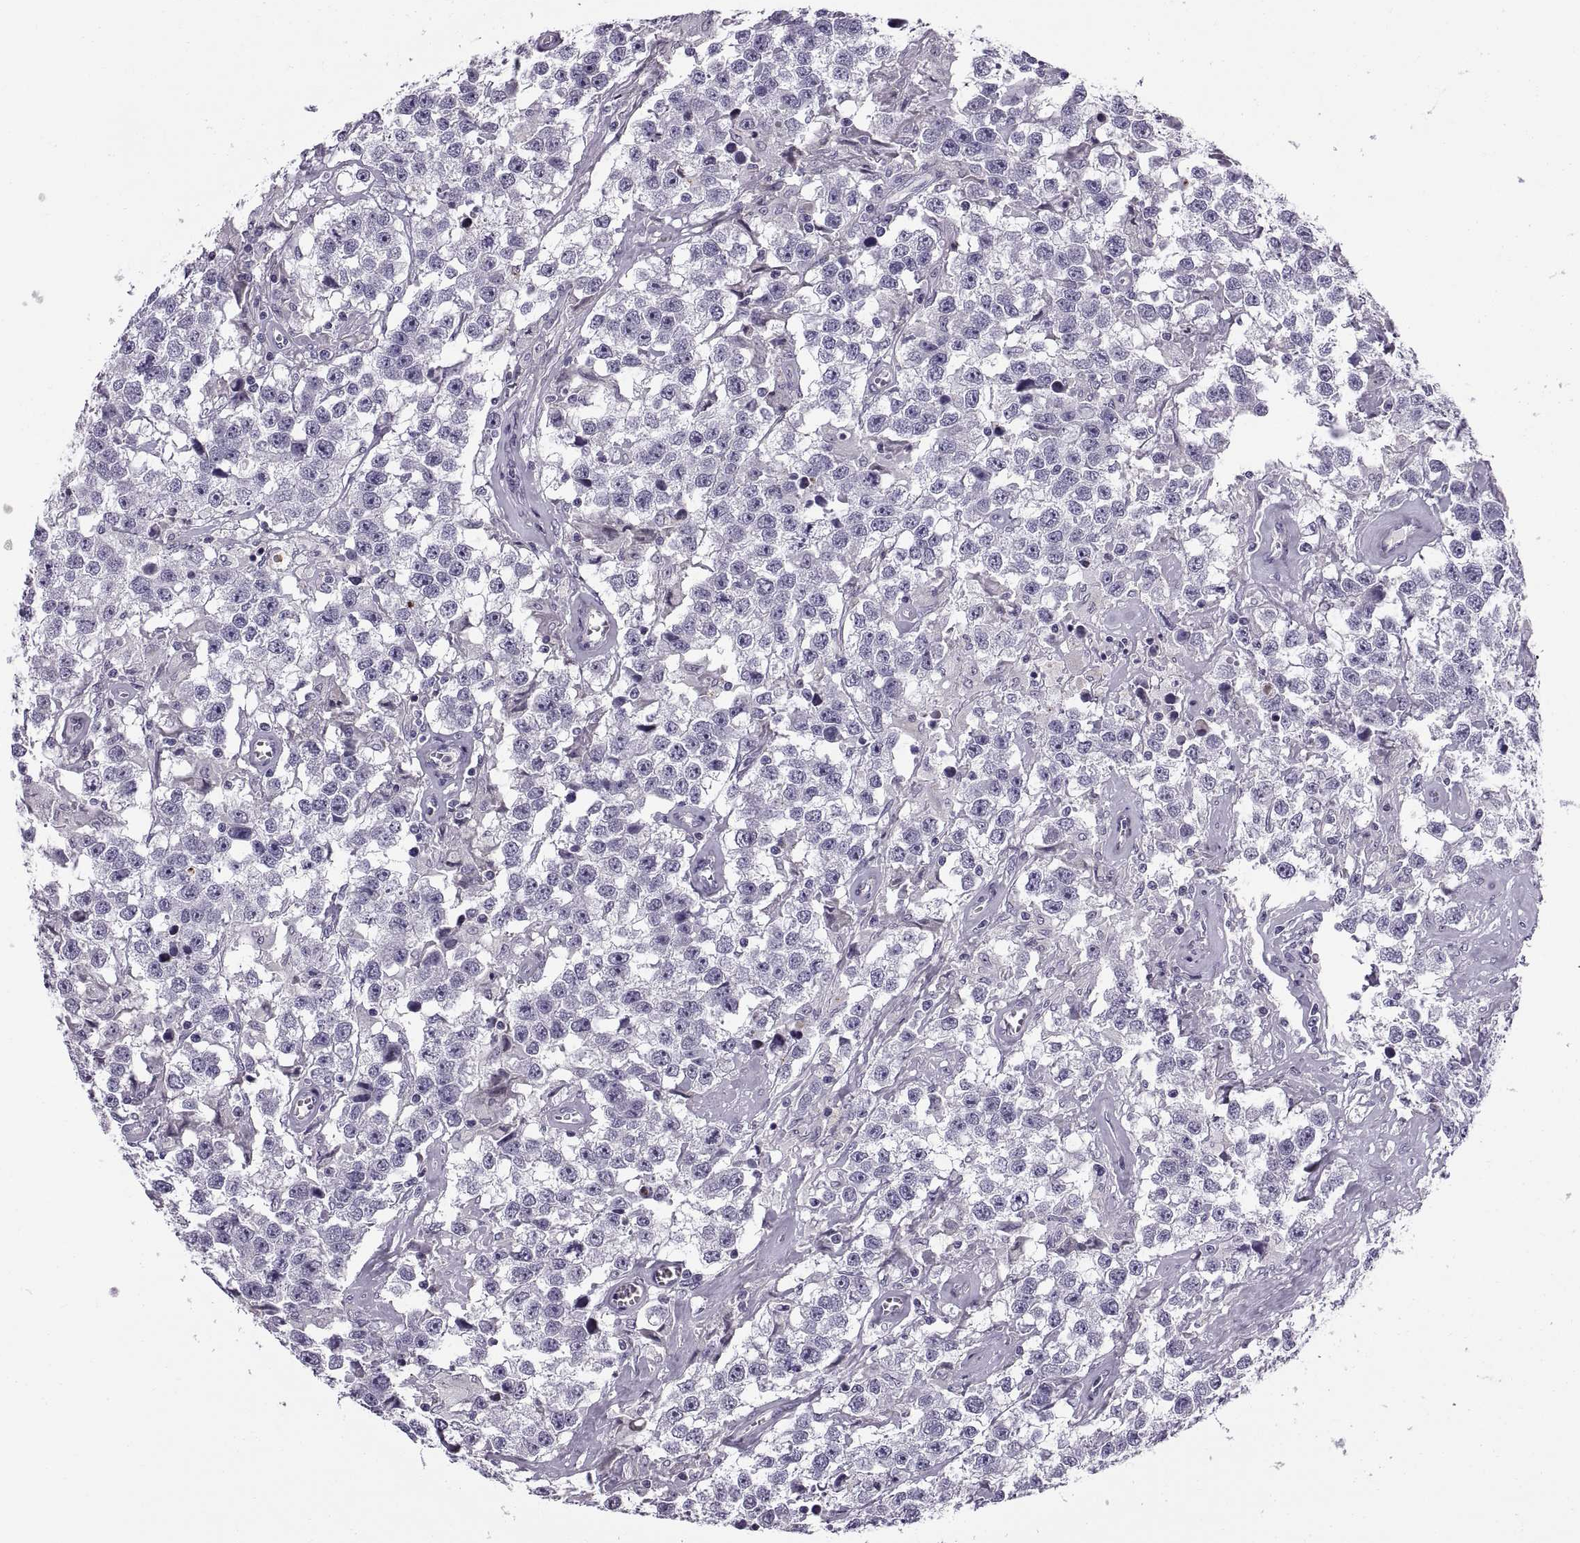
{"staining": {"intensity": "negative", "quantity": "none", "location": "none"}, "tissue": "testis cancer", "cell_type": "Tumor cells", "image_type": "cancer", "snomed": [{"axis": "morphology", "description": "Seminoma, NOS"}, {"axis": "topography", "description": "Testis"}], "caption": "The micrograph shows no significant positivity in tumor cells of seminoma (testis). The staining was performed using DAB to visualize the protein expression in brown, while the nuclei were stained in blue with hematoxylin (Magnification: 20x).", "gene": "CALCR", "patient": {"sex": "male", "age": 43}}